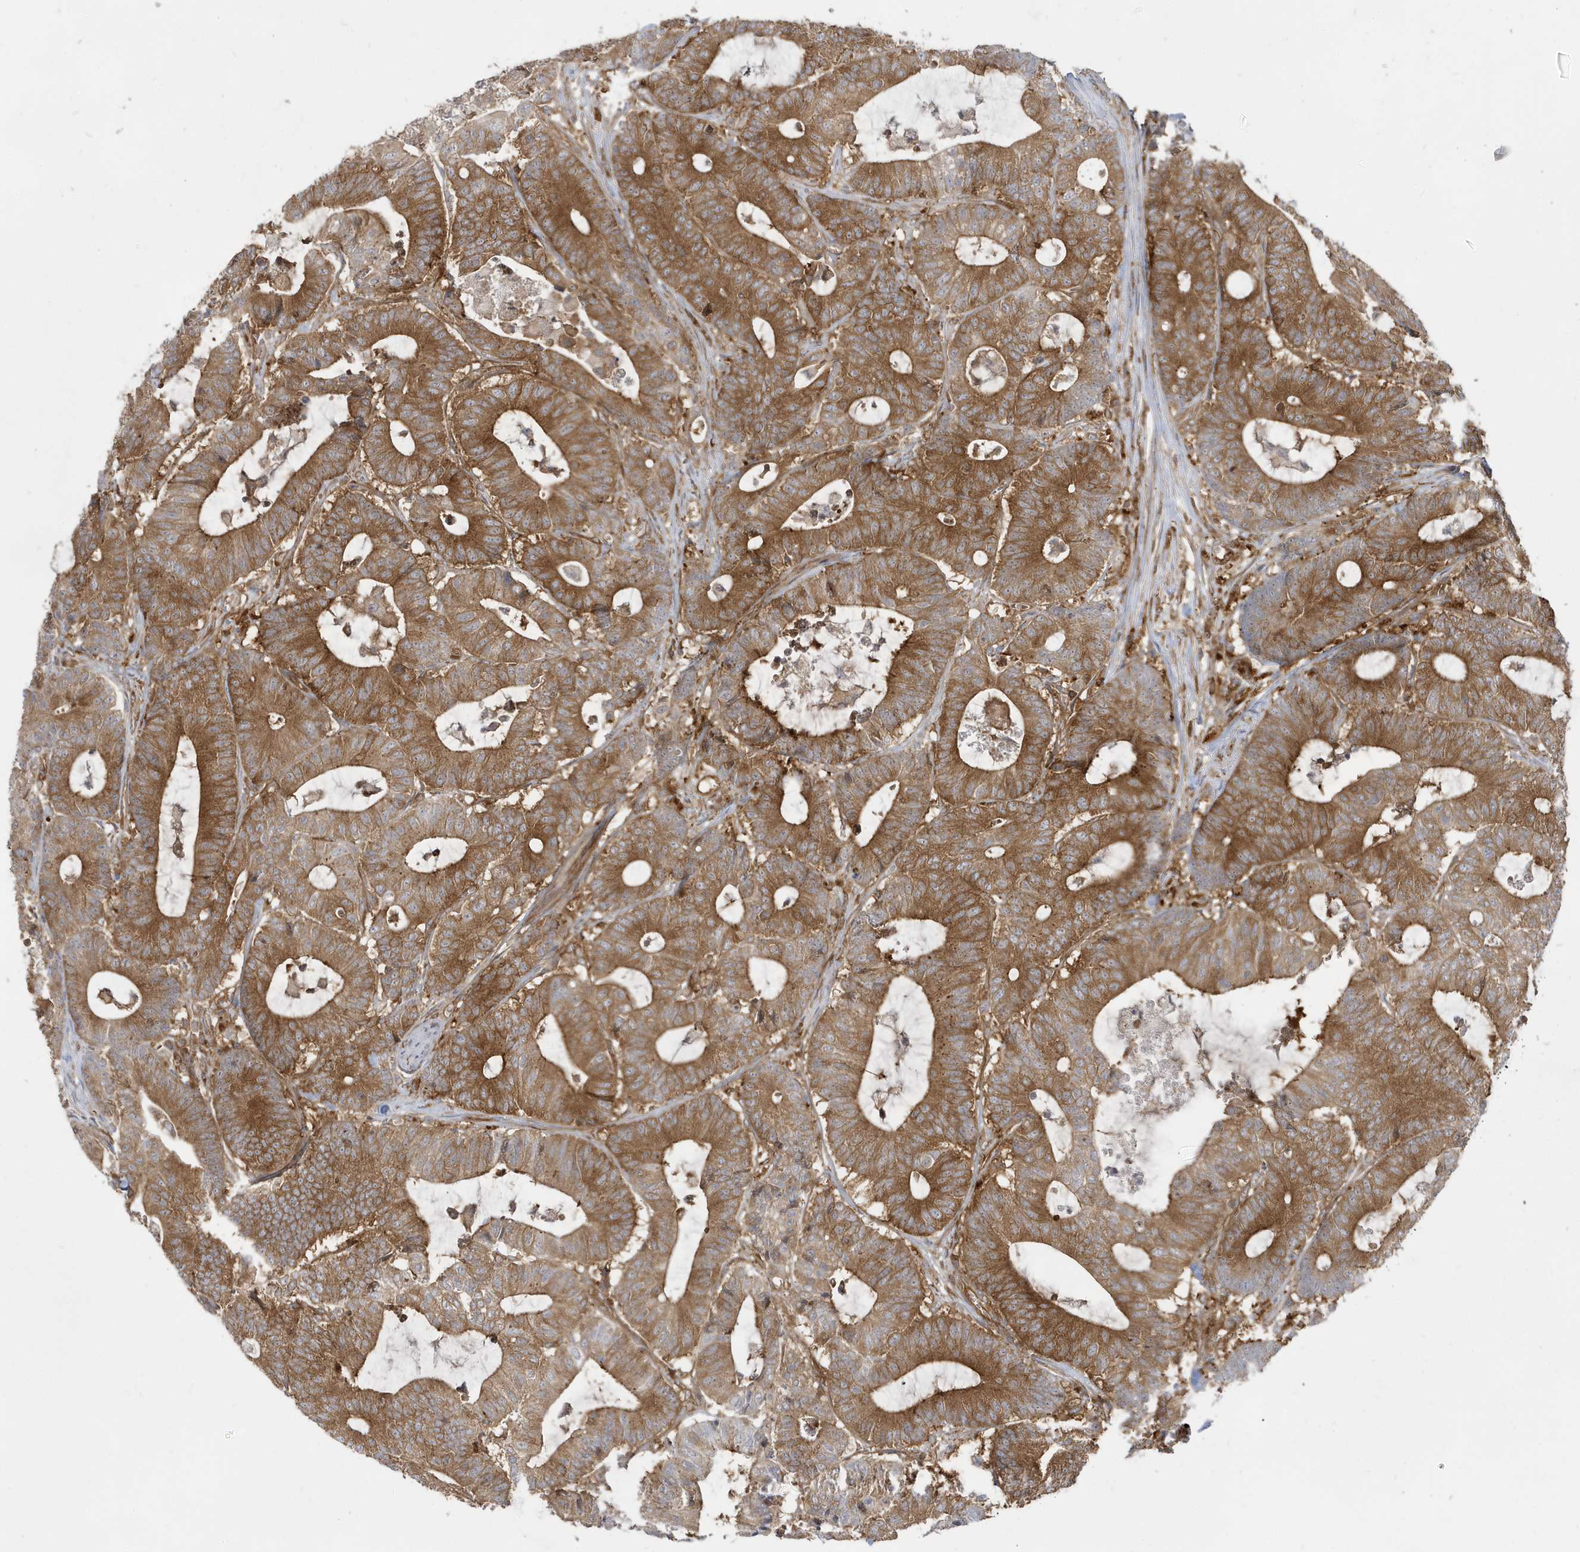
{"staining": {"intensity": "moderate", "quantity": ">75%", "location": "cytoplasmic/membranous"}, "tissue": "colorectal cancer", "cell_type": "Tumor cells", "image_type": "cancer", "snomed": [{"axis": "morphology", "description": "Adenocarcinoma, NOS"}, {"axis": "topography", "description": "Colon"}], "caption": "Brown immunohistochemical staining in human colorectal adenocarcinoma reveals moderate cytoplasmic/membranous staining in approximately >75% of tumor cells. (Stains: DAB in brown, nuclei in blue, Microscopy: brightfield microscopy at high magnification).", "gene": "STAM", "patient": {"sex": "female", "age": 84}}